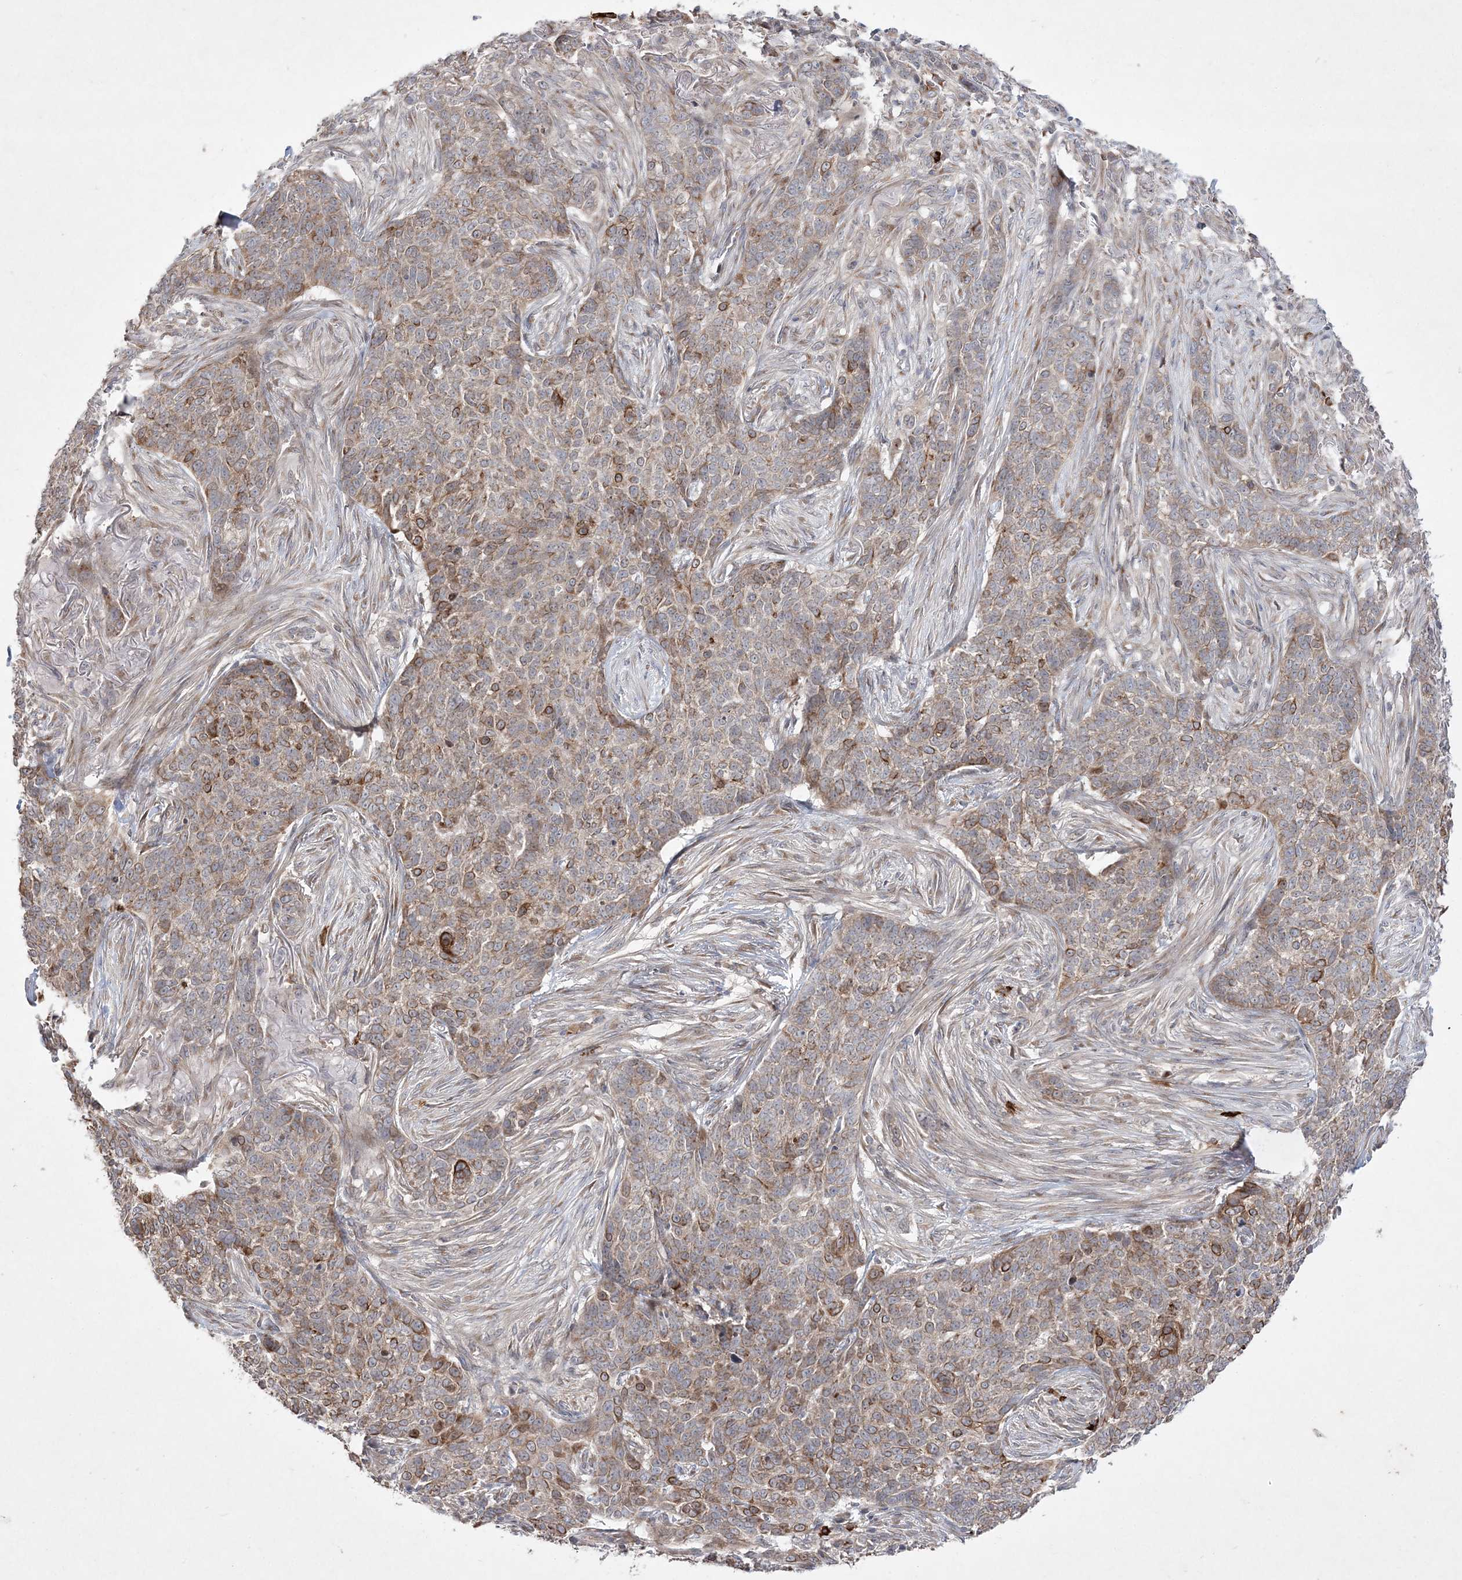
{"staining": {"intensity": "moderate", "quantity": "<25%", "location": "cytoplasmic/membranous"}, "tissue": "skin cancer", "cell_type": "Tumor cells", "image_type": "cancer", "snomed": [{"axis": "morphology", "description": "Basal cell carcinoma"}, {"axis": "topography", "description": "Skin"}], "caption": "A micrograph of human skin cancer (basal cell carcinoma) stained for a protein shows moderate cytoplasmic/membranous brown staining in tumor cells.", "gene": "CLNK", "patient": {"sex": "male", "age": 85}}